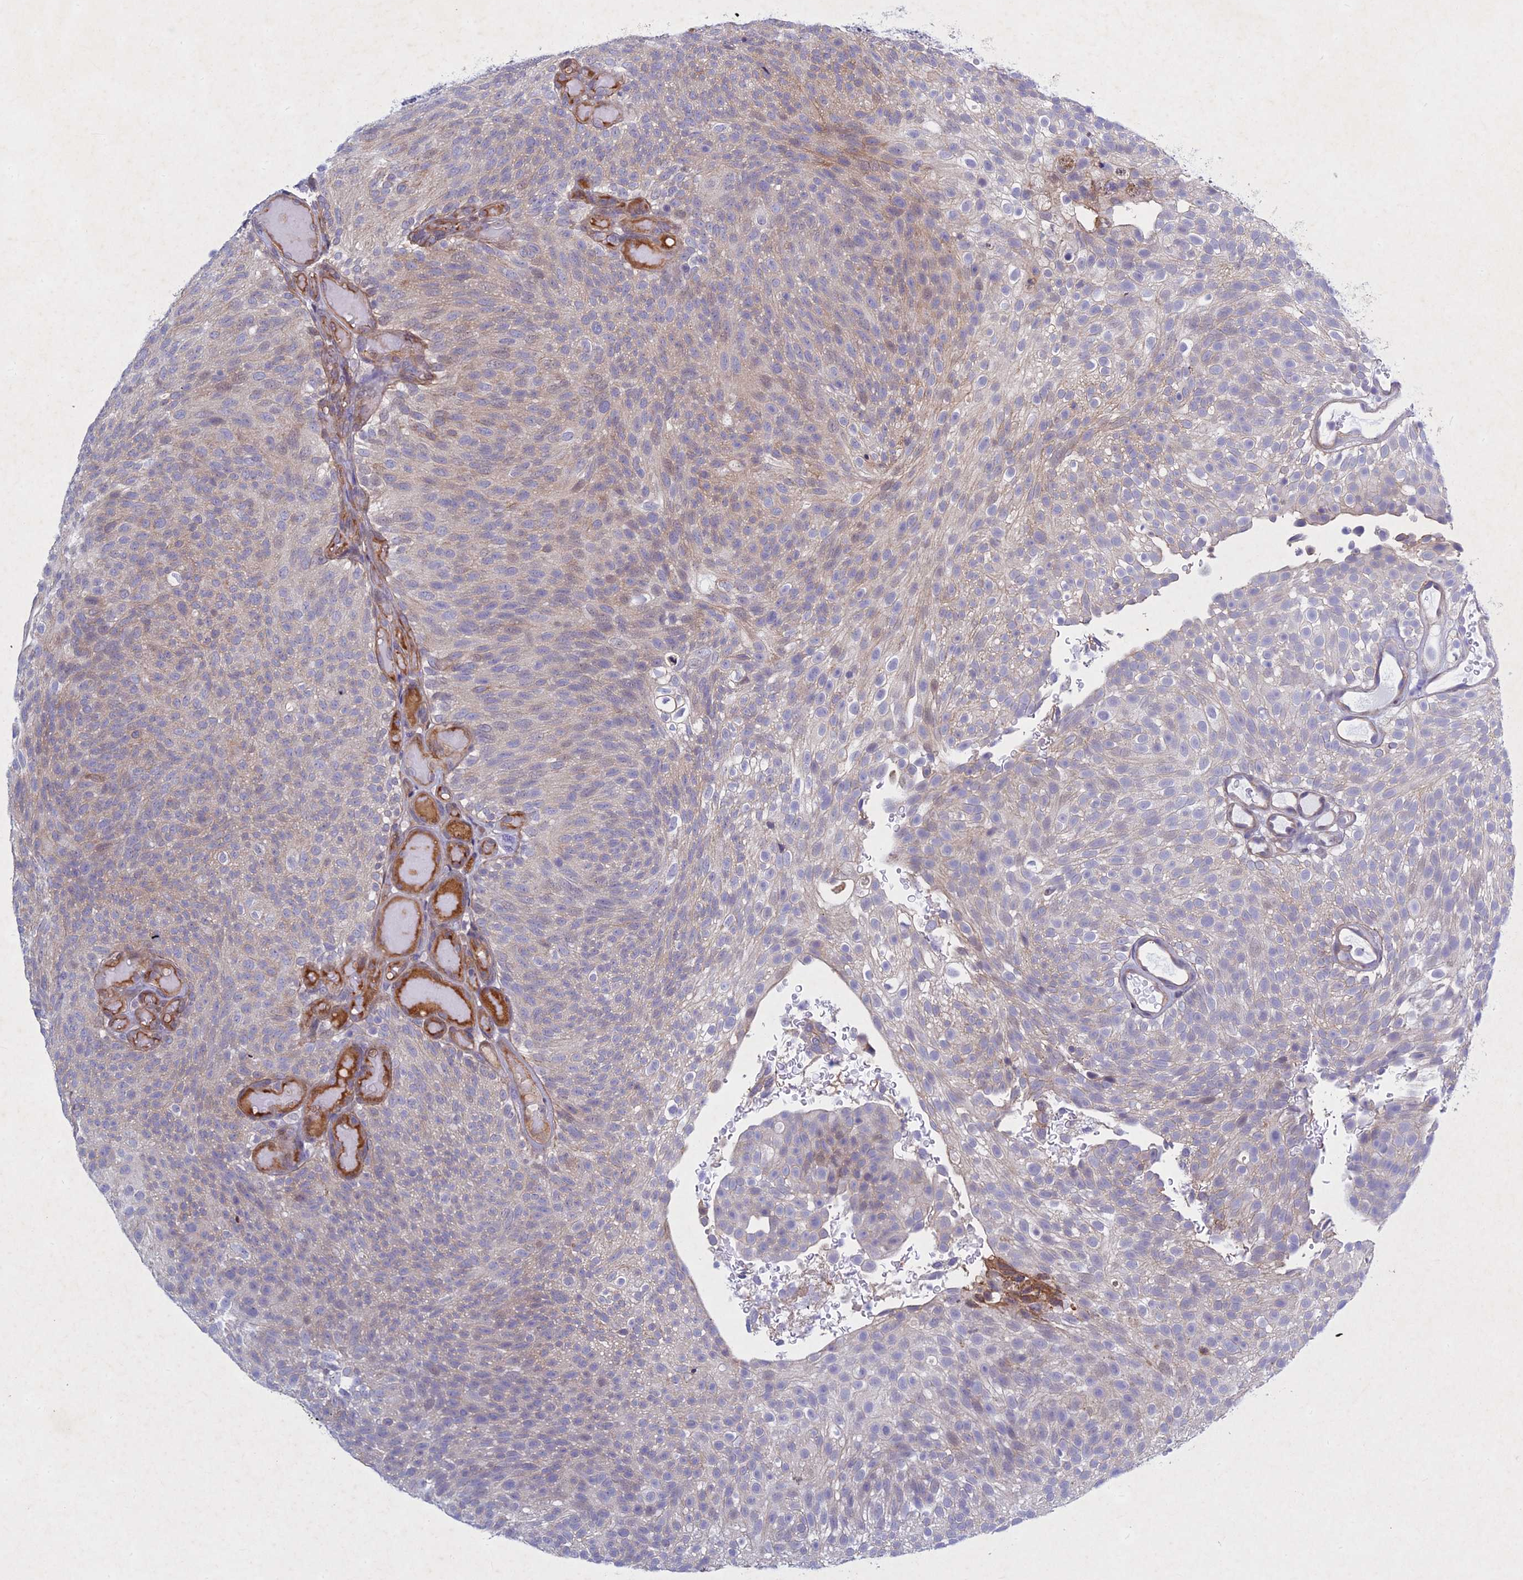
{"staining": {"intensity": "negative", "quantity": "none", "location": "none"}, "tissue": "urothelial cancer", "cell_type": "Tumor cells", "image_type": "cancer", "snomed": [{"axis": "morphology", "description": "Urothelial carcinoma, Low grade"}, {"axis": "topography", "description": "Urinary bladder"}], "caption": "An immunohistochemistry micrograph of urothelial cancer is shown. There is no staining in tumor cells of urothelial cancer.", "gene": "PTHLH", "patient": {"sex": "male", "age": 78}}